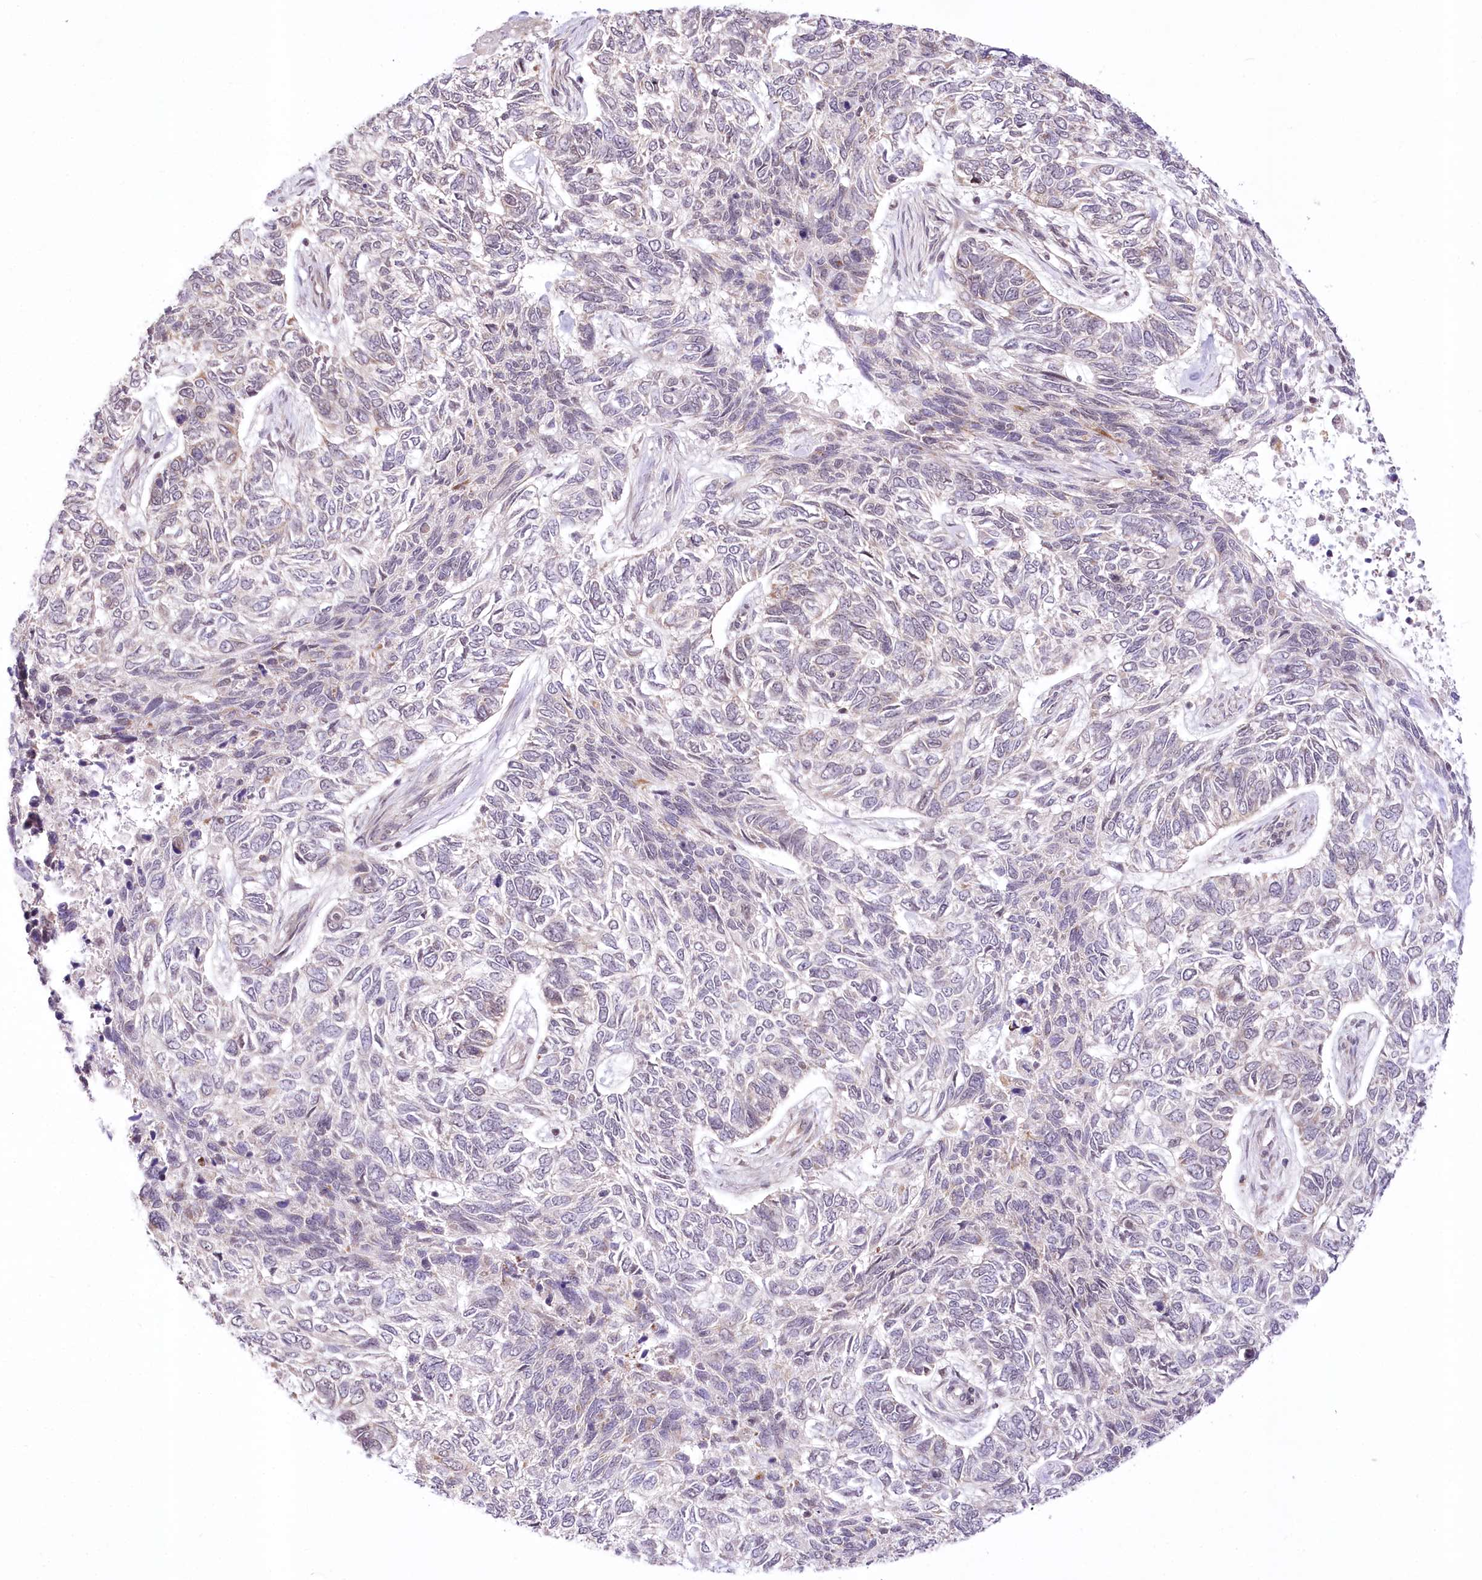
{"staining": {"intensity": "negative", "quantity": "none", "location": "none"}, "tissue": "skin cancer", "cell_type": "Tumor cells", "image_type": "cancer", "snomed": [{"axis": "morphology", "description": "Basal cell carcinoma"}, {"axis": "topography", "description": "Skin"}], "caption": "The histopathology image displays no significant expression in tumor cells of skin cancer.", "gene": "ZMAT2", "patient": {"sex": "female", "age": 65}}